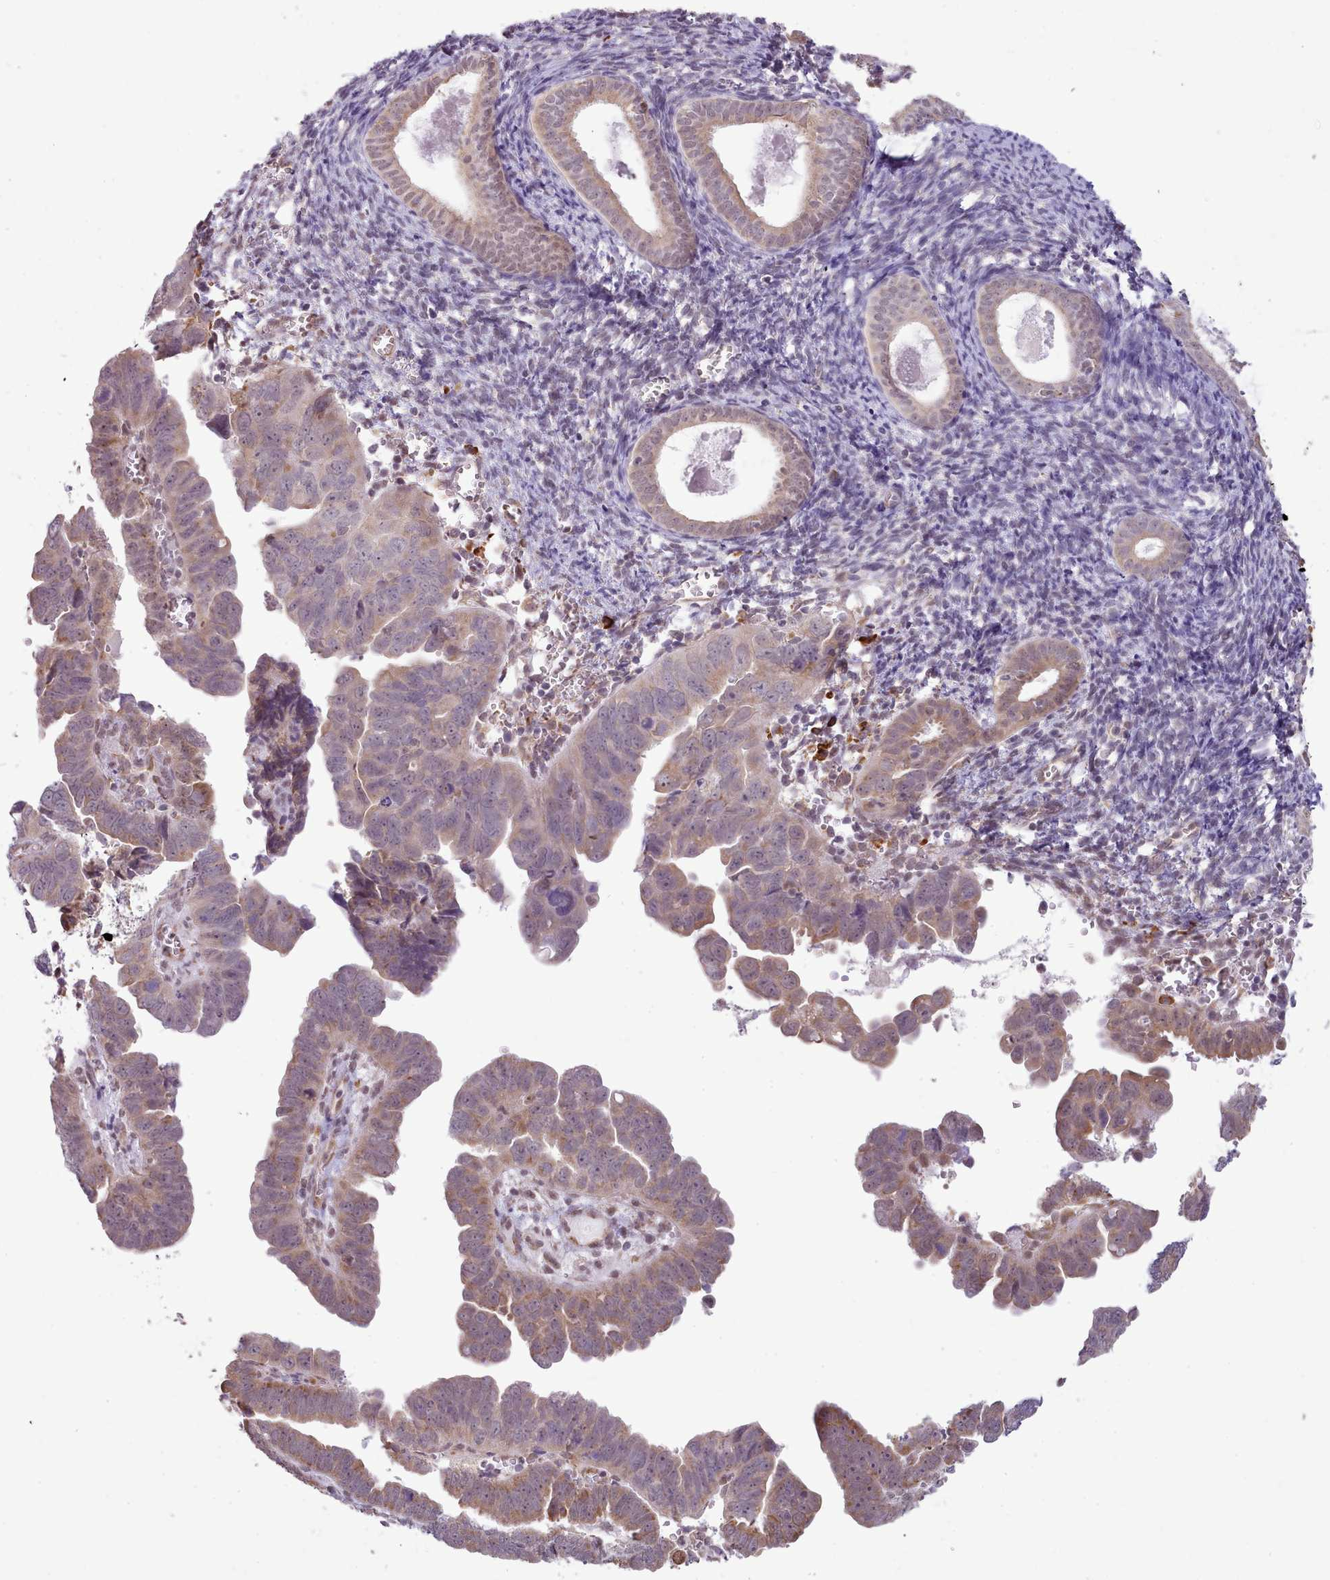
{"staining": {"intensity": "moderate", "quantity": ">75%", "location": "cytoplasmic/membranous"}, "tissue": "endometrial cancer", "cell_type": "Tumor cells", "image_type": "cancer", "snomed": [{"axis": "morphology", "description": "Adenocarcinoma, NOS"}, {"axis": "topography", "description": "Endometrium"}], "caption": "A histopathology image of human adenocarcinoma (endometrial) stained for a protein reveals moderate cytoplasmic/membranous brown staining in tumor cells. The protein of interest is shown in brown color, while the nuclei are stained blue.", "gene": "SEC61B", "patient": {"sex": "female", "age": 75}}